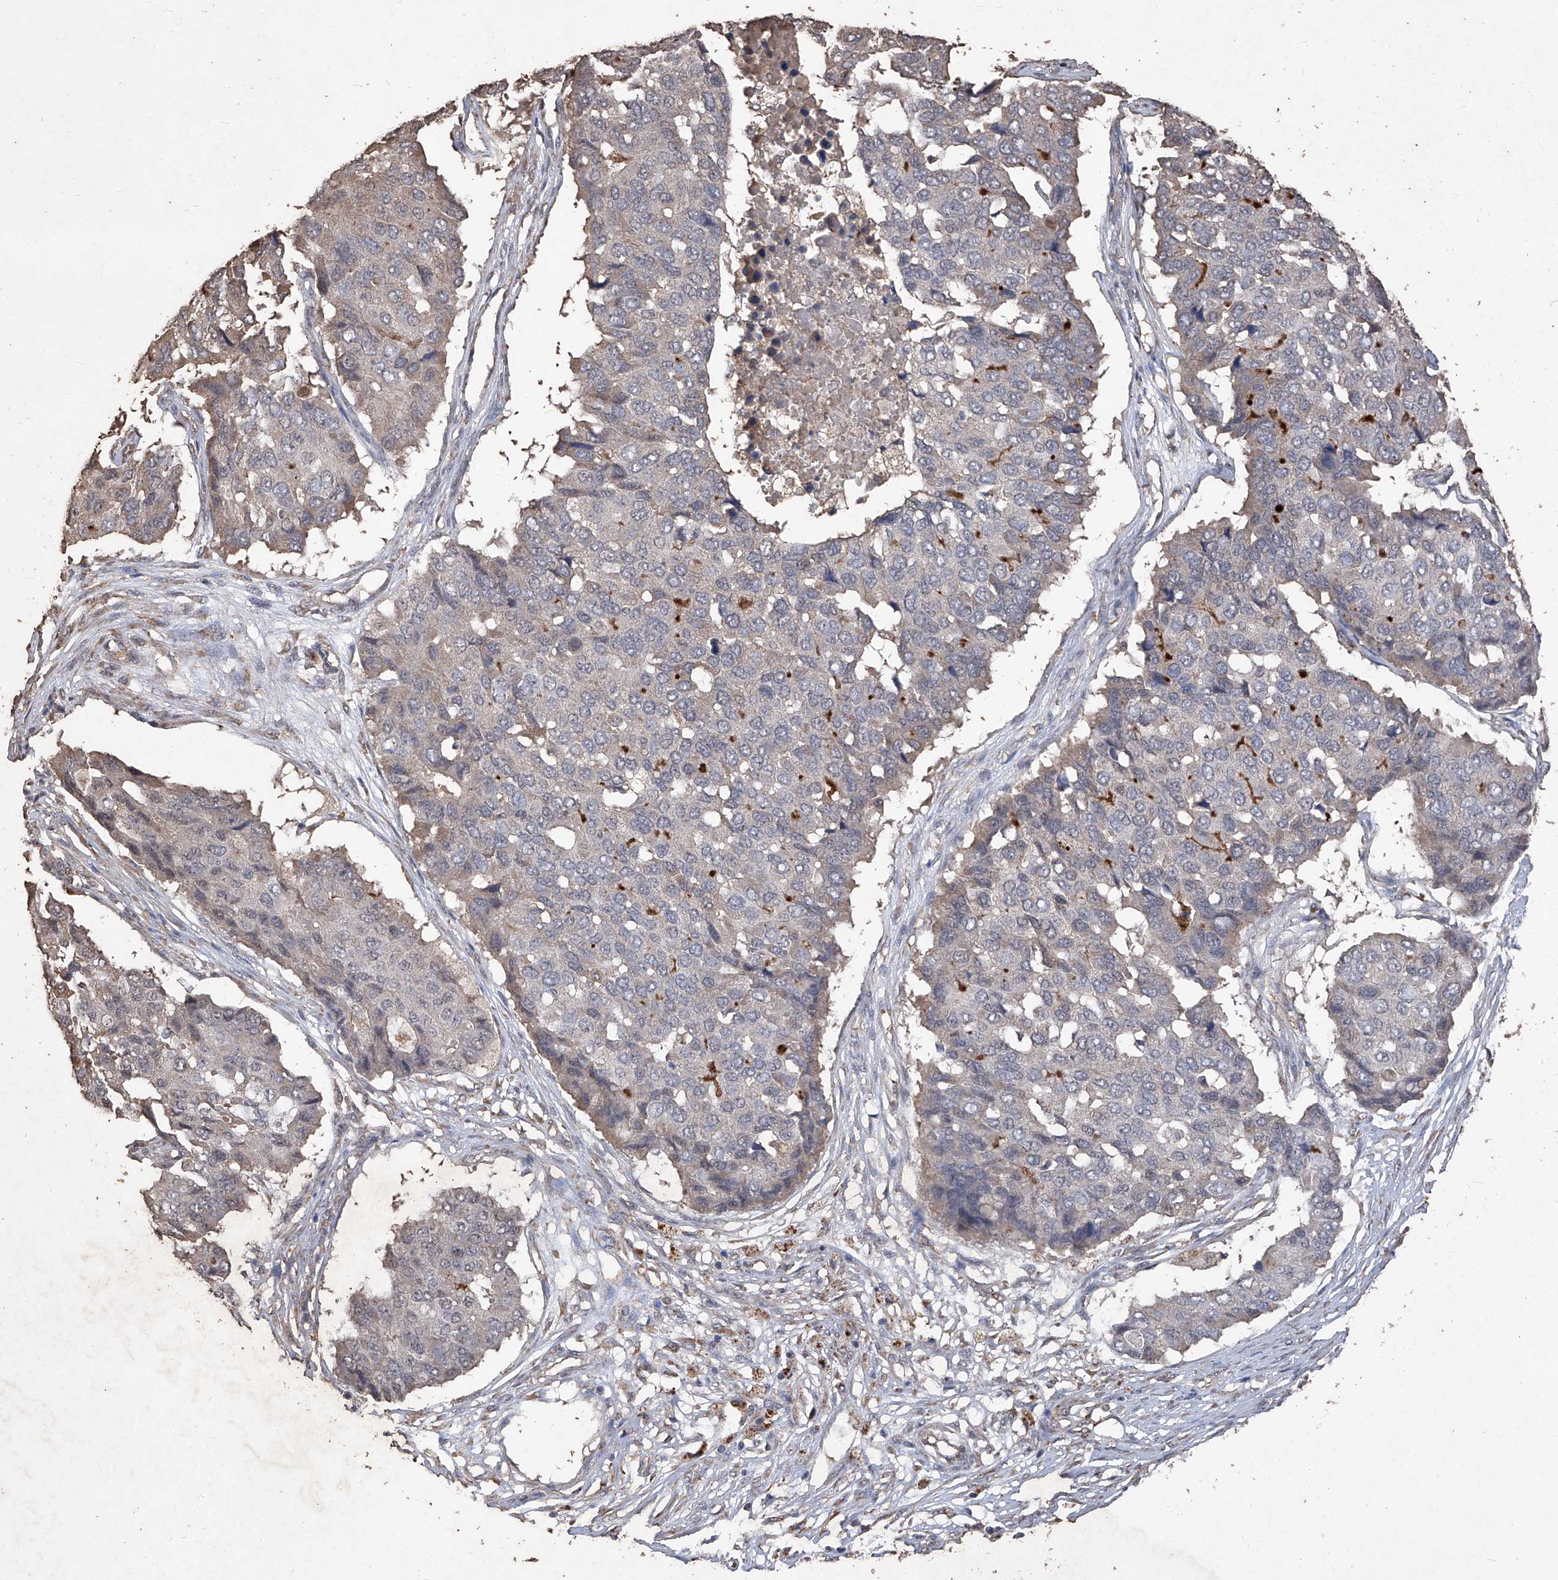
{"staining": {"intensity": "weak", "quantity": "<25%", "location": "cytoplasmic/membranous"}, "tissue": "pancreatic cancer", "cell_type": "Tumor cells", "image_type": "cancer", "snomed": [{"axis": "morphology", "description": "Adenocarcinoma, NOS"}, {"axis": "topography", "description": "Pancreas"}], "caption": "Photomicrograph shows no significant protein expression in tumor cells of adenocarcinoma (pancreatic). The staining is performed using DAB (3,3'-diaminobenzidine) brown chromogen with nuclei counter-stained in using hematoxylin.", "gene": "EML1", "patient": {"sex": "male", "age": 50}}